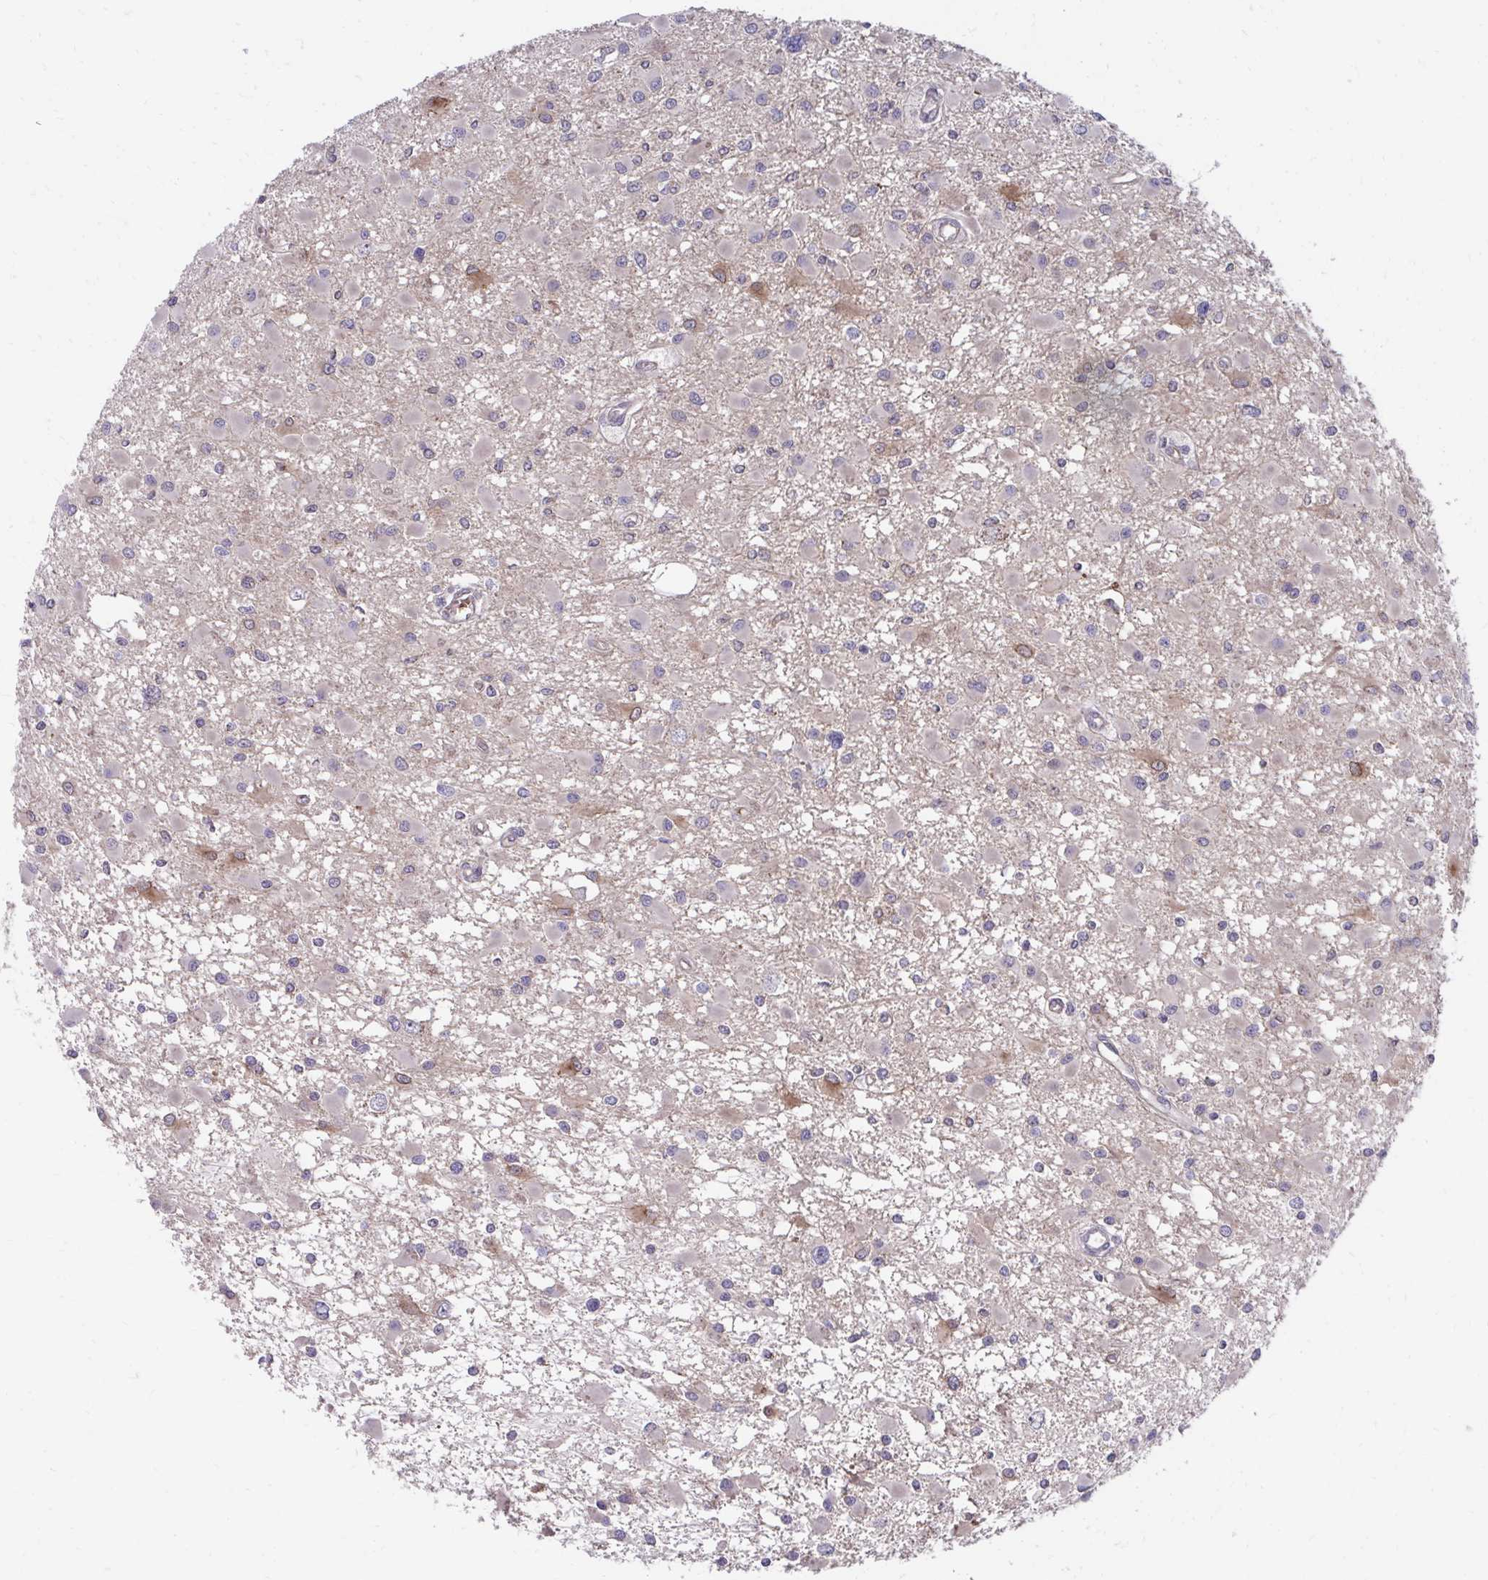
{"staining": {"intensity": "negative", "quantity": "none", "location": "none"}, "tissue": "glioma", "cell_type": "Tumor cells", "image_type": "cancer", "snomed": [{"axis": "morphology", "description": "Glioma, malignant, High grade"}, {"axis": "topography", "description": "Brain"}], "caption": "Immunohistochemistry of malignant glioma (high-grade) demonstrates no staining in tumor cells. (DAB (3,3'-diaminobenzidine) IHC with hematoxylin counter stain).", "gene": "ITPR2", "patient": {"sex": "male", "age": 54}}